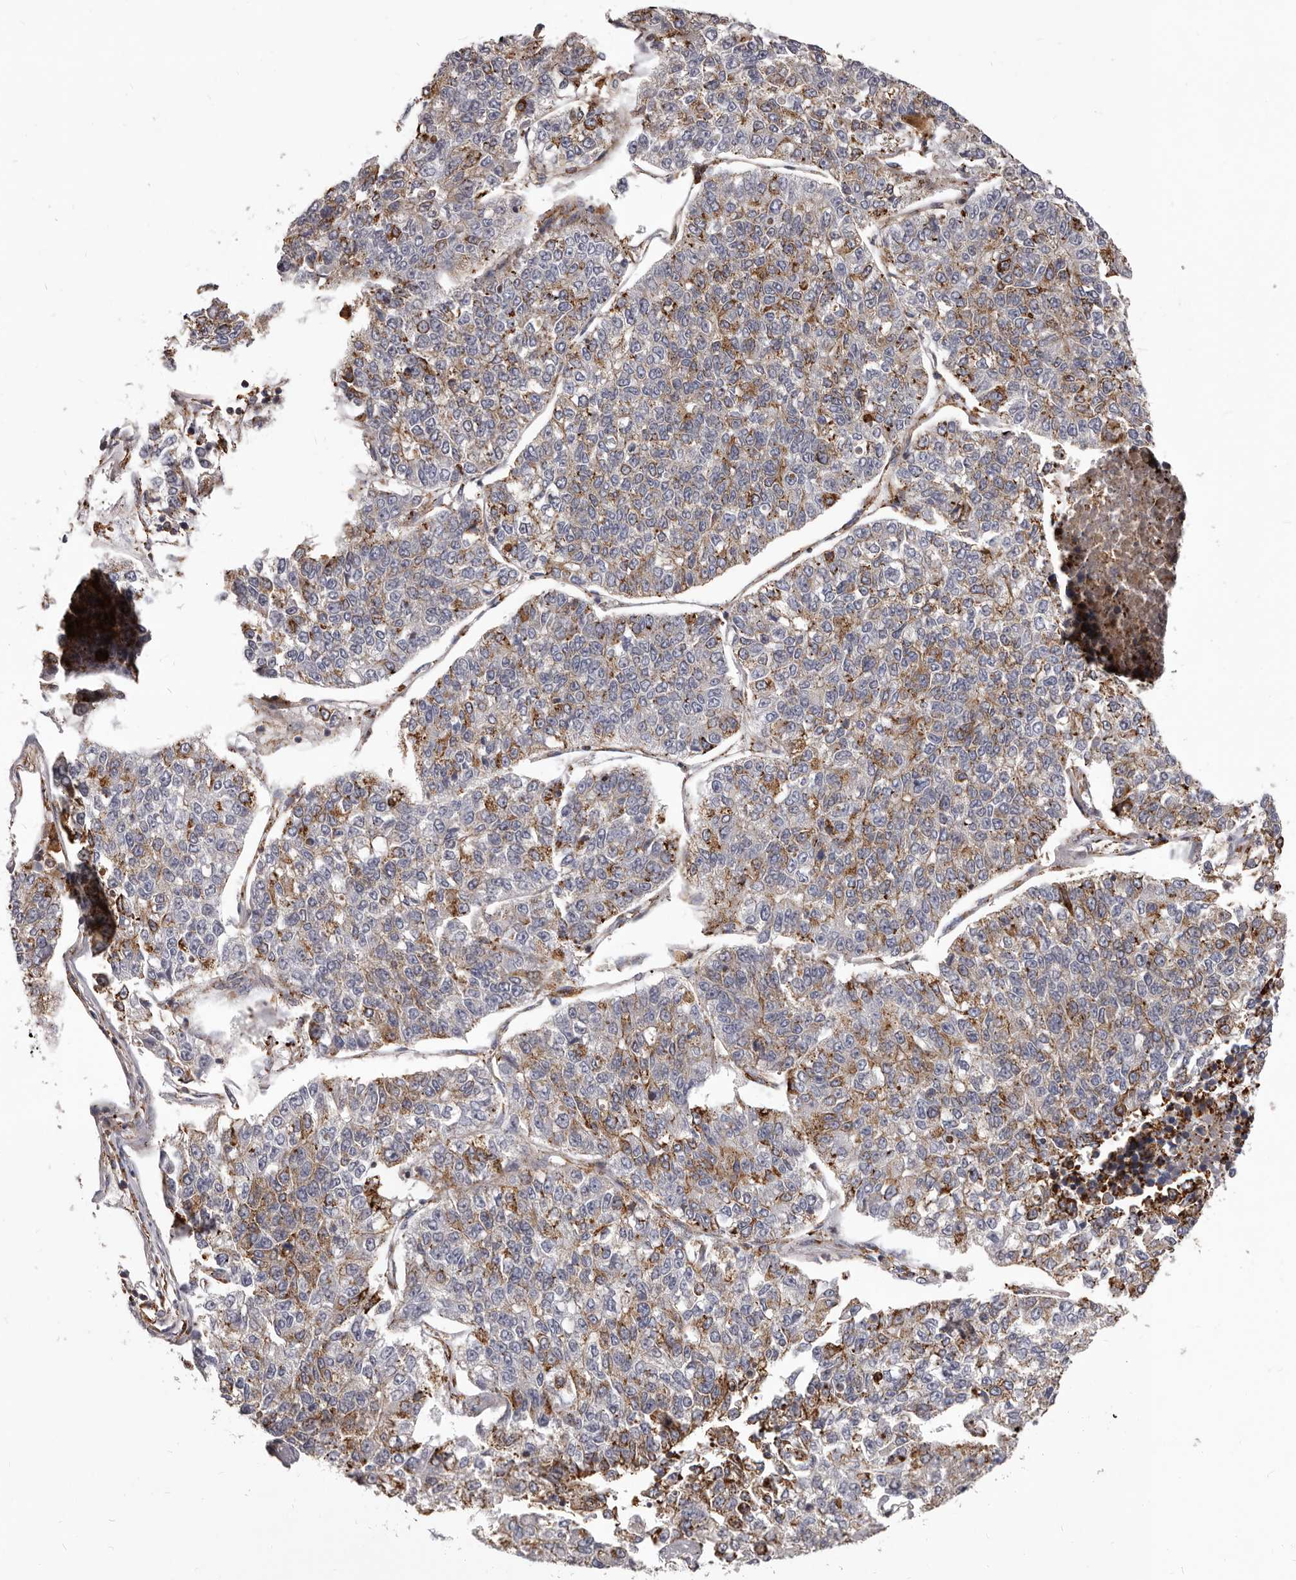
{"staining": {"intensity": "moderate", "quantity": "25%-75%", "location": "cytoplasmic/membranous"}, "tissue": "lung cancer", "cell_type": "Tumor cells", "image_type": "cancer", "snomed": [{"axis": "morphology", "description": "Adenocarcinoma, NOS"}, {"axis": "topography", "description": "Lung"}], "caption": "The photomicrograph exhibits a brown stain indicating the presence of a protein in the cytoplasmic/membranous of tumor cells in lung cancer (adenocarcinoma).", "gene": "ALPK1", "patient": {"sex": "male", "age": 49}}